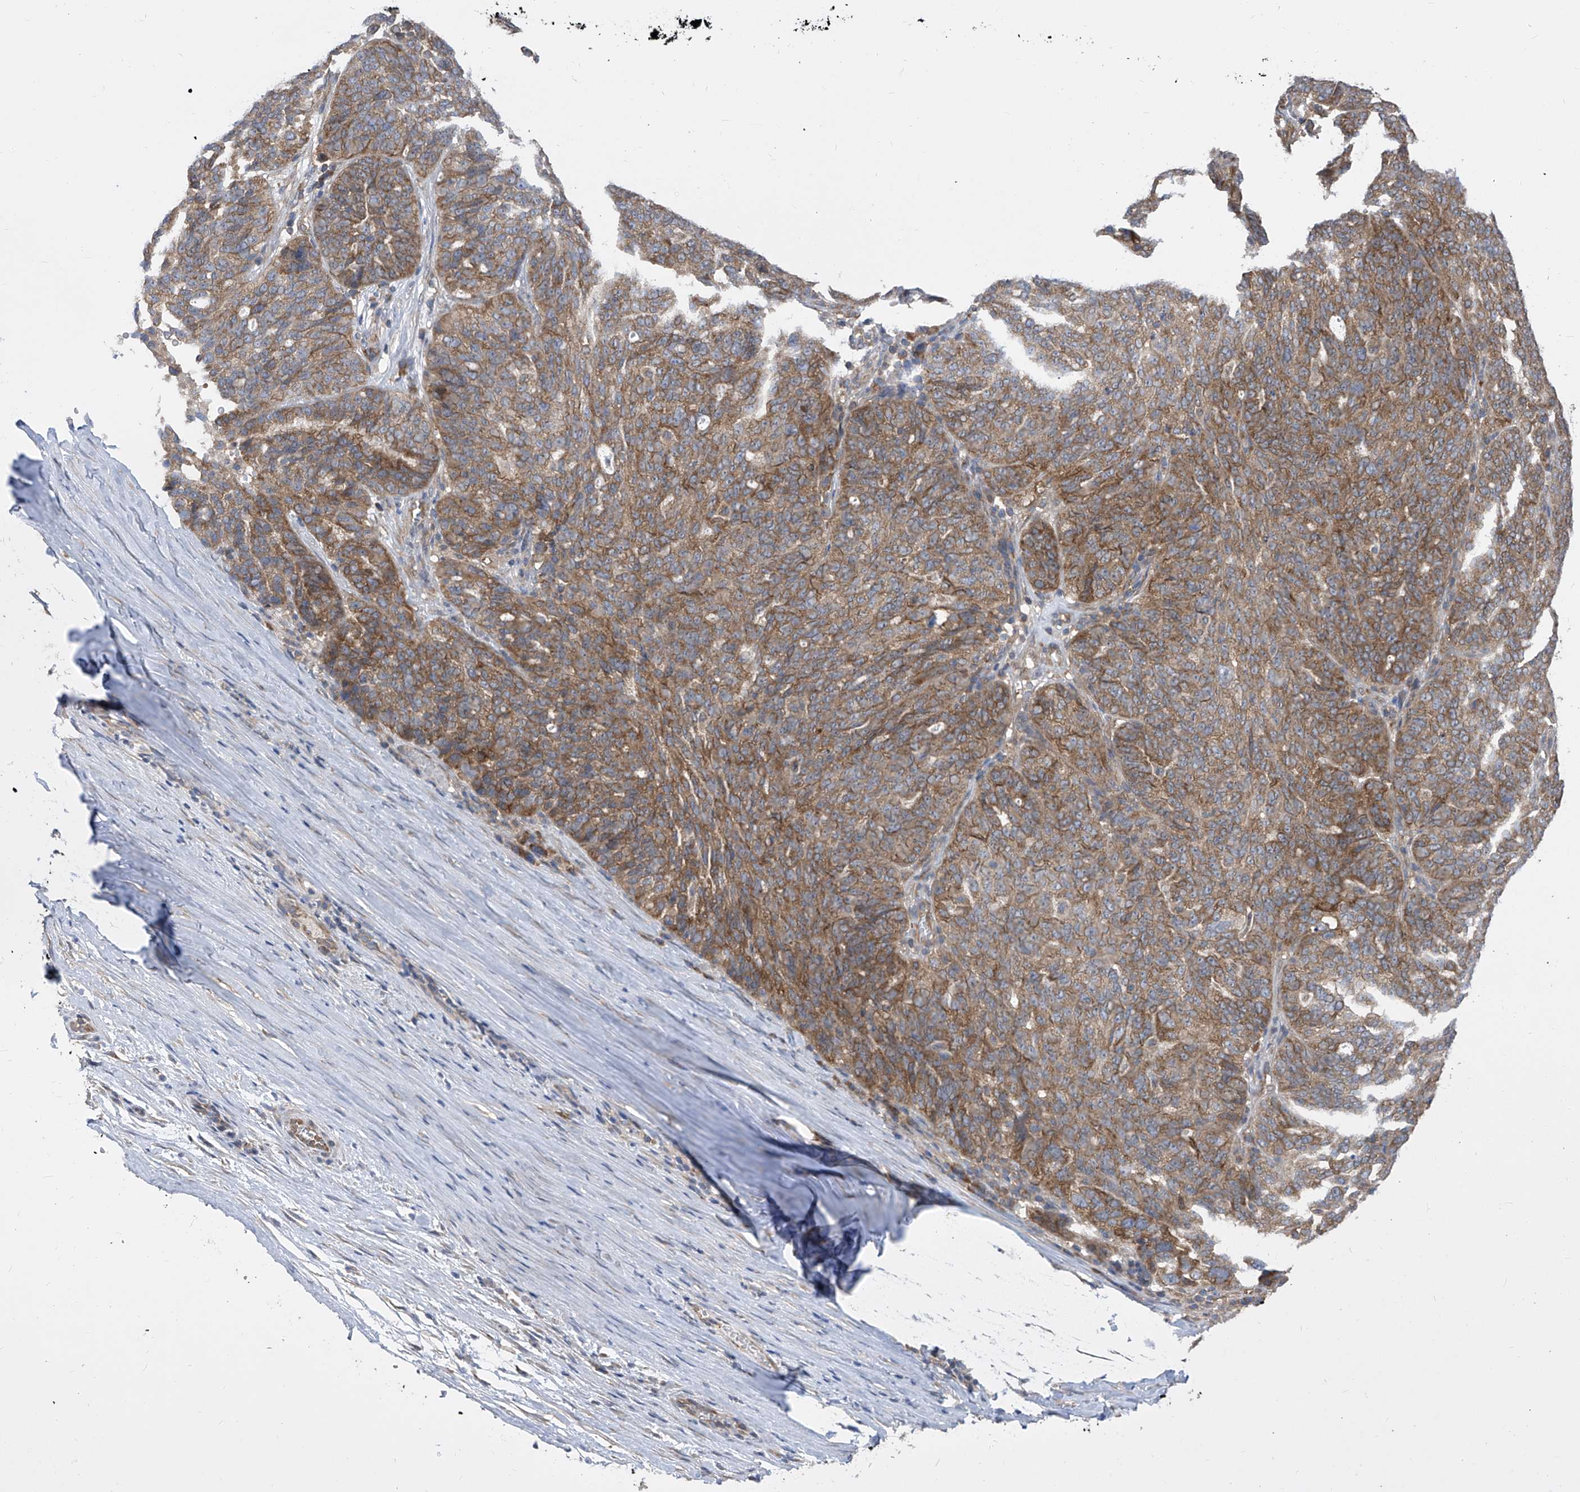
{"staining": {"intensity": "moderate", "quantity": ">75%", "location": "cytoplasmic/membranous"}, "tissue": "ovarian cancer", "cell_type": "Tumor cells", "image_type": "cancer", "snomed": [{"axis": "morphology", "description": "Cystadenocarcinoma, serous, NOS"}, {"axis": "topography", "description": "Ovary"}], "caption": "The image shows immunohistochemical staining of ovarian cancer (serous cystadenocarcinoma). There is moderate cytoplasmic/membranous staining is present in approximately >75% of tumor cells.", "gene": "EIF3M", "patient": {"sex": "female", "age": 59}}